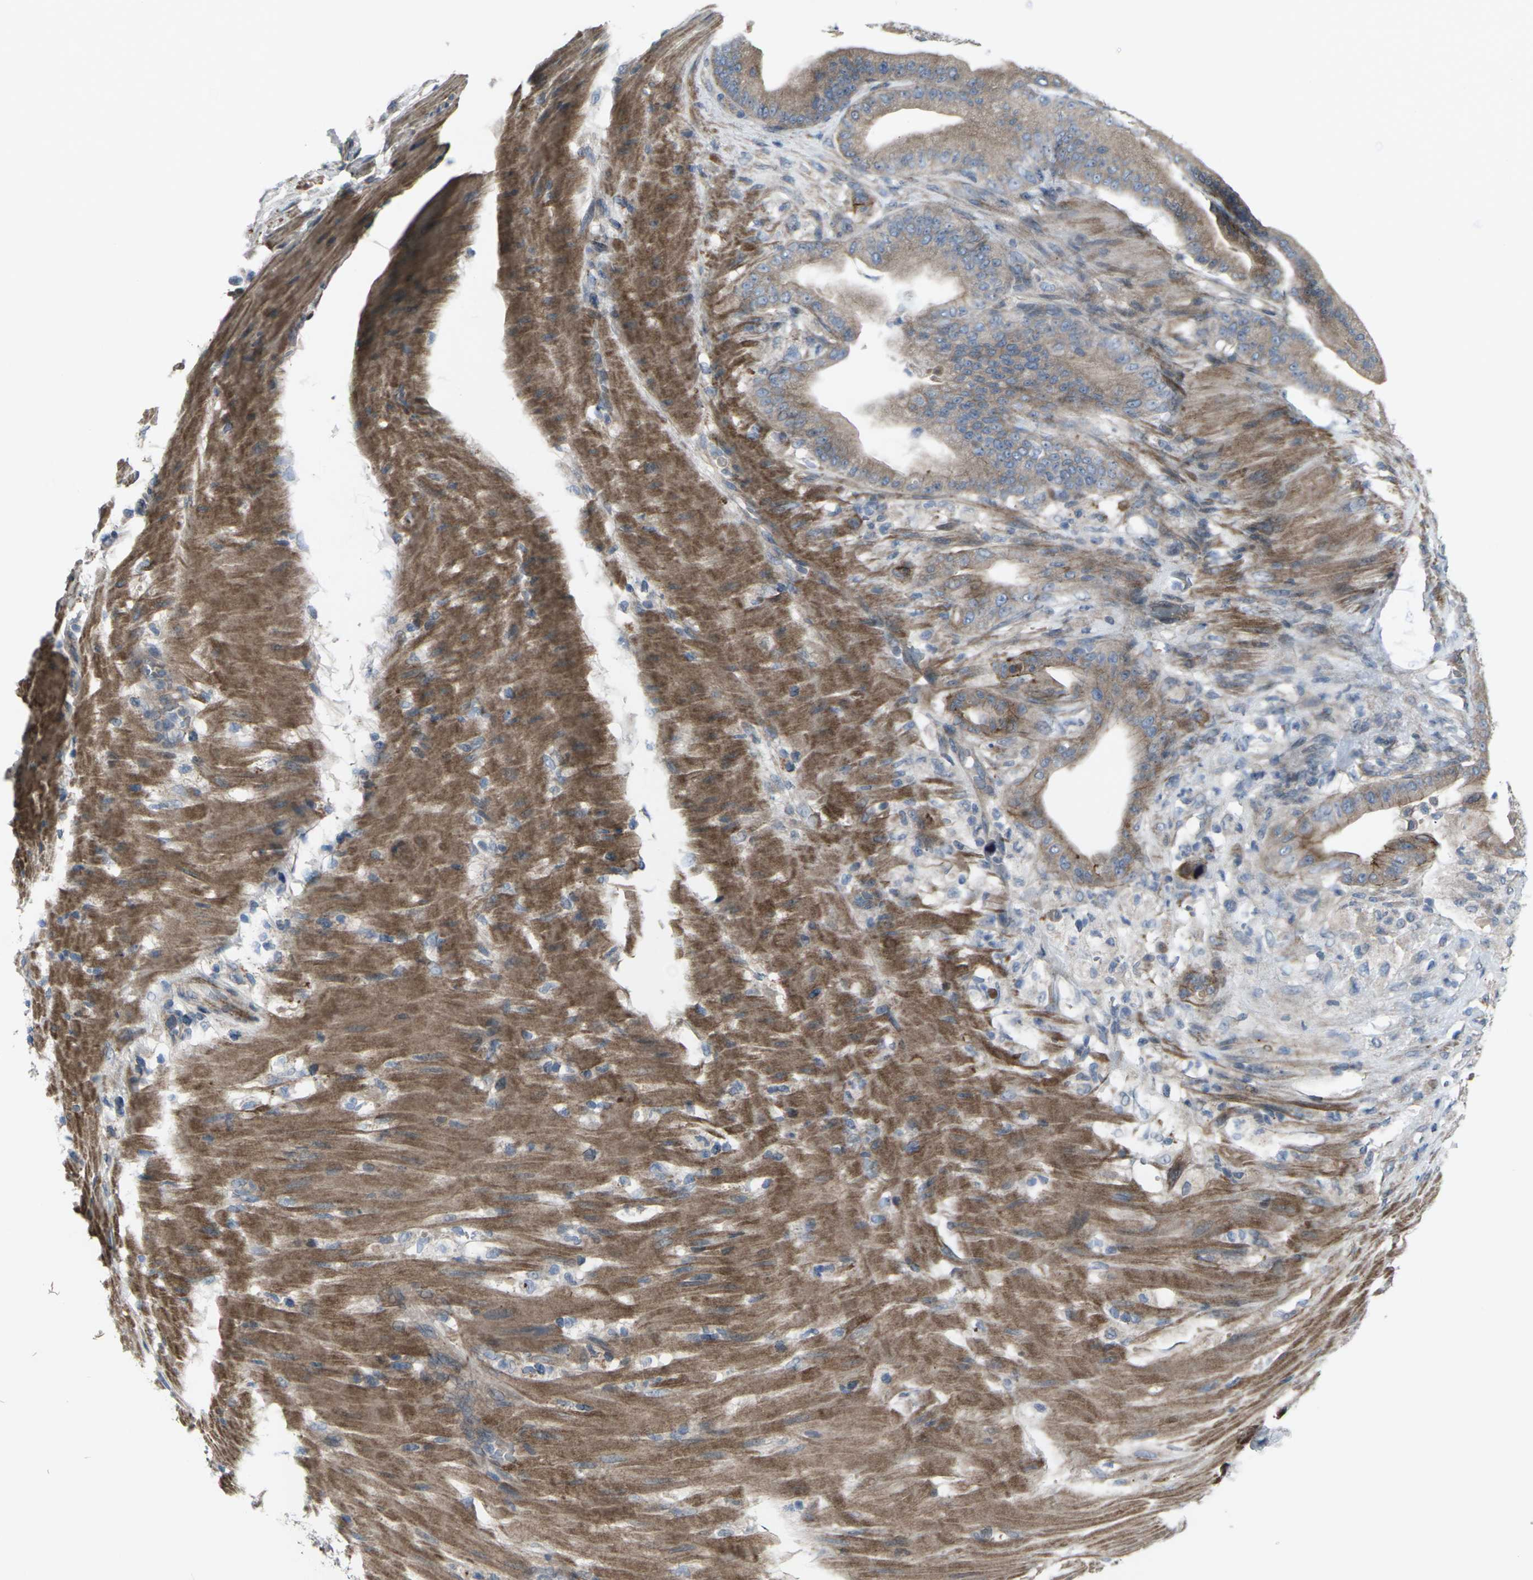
{"staining": {"intensity": "moderate", "quantity": ">75%", "location": "cytoplasmic/membranous"}, "tissue": "pancreatic cancer", "cell_type": "Tumor cells", "image_type": "cancer", "snomed": [{"axis": "morphology", "description": "Adenocarcinoma, NOS"}, {"axis": "topography", "description": "Pancreas"}], "caption": "Brown immunohistochemical staining in pancreatic cancer reveals moderate cytoplasmic/membranous expression in about >75% of tumor cells. Immunohistochemistry (ihc) stains the protein of interest in brown and the nuclei are stained blue.", "gene": "CCR10", "patient": {"sex": "male", "age": 63}}